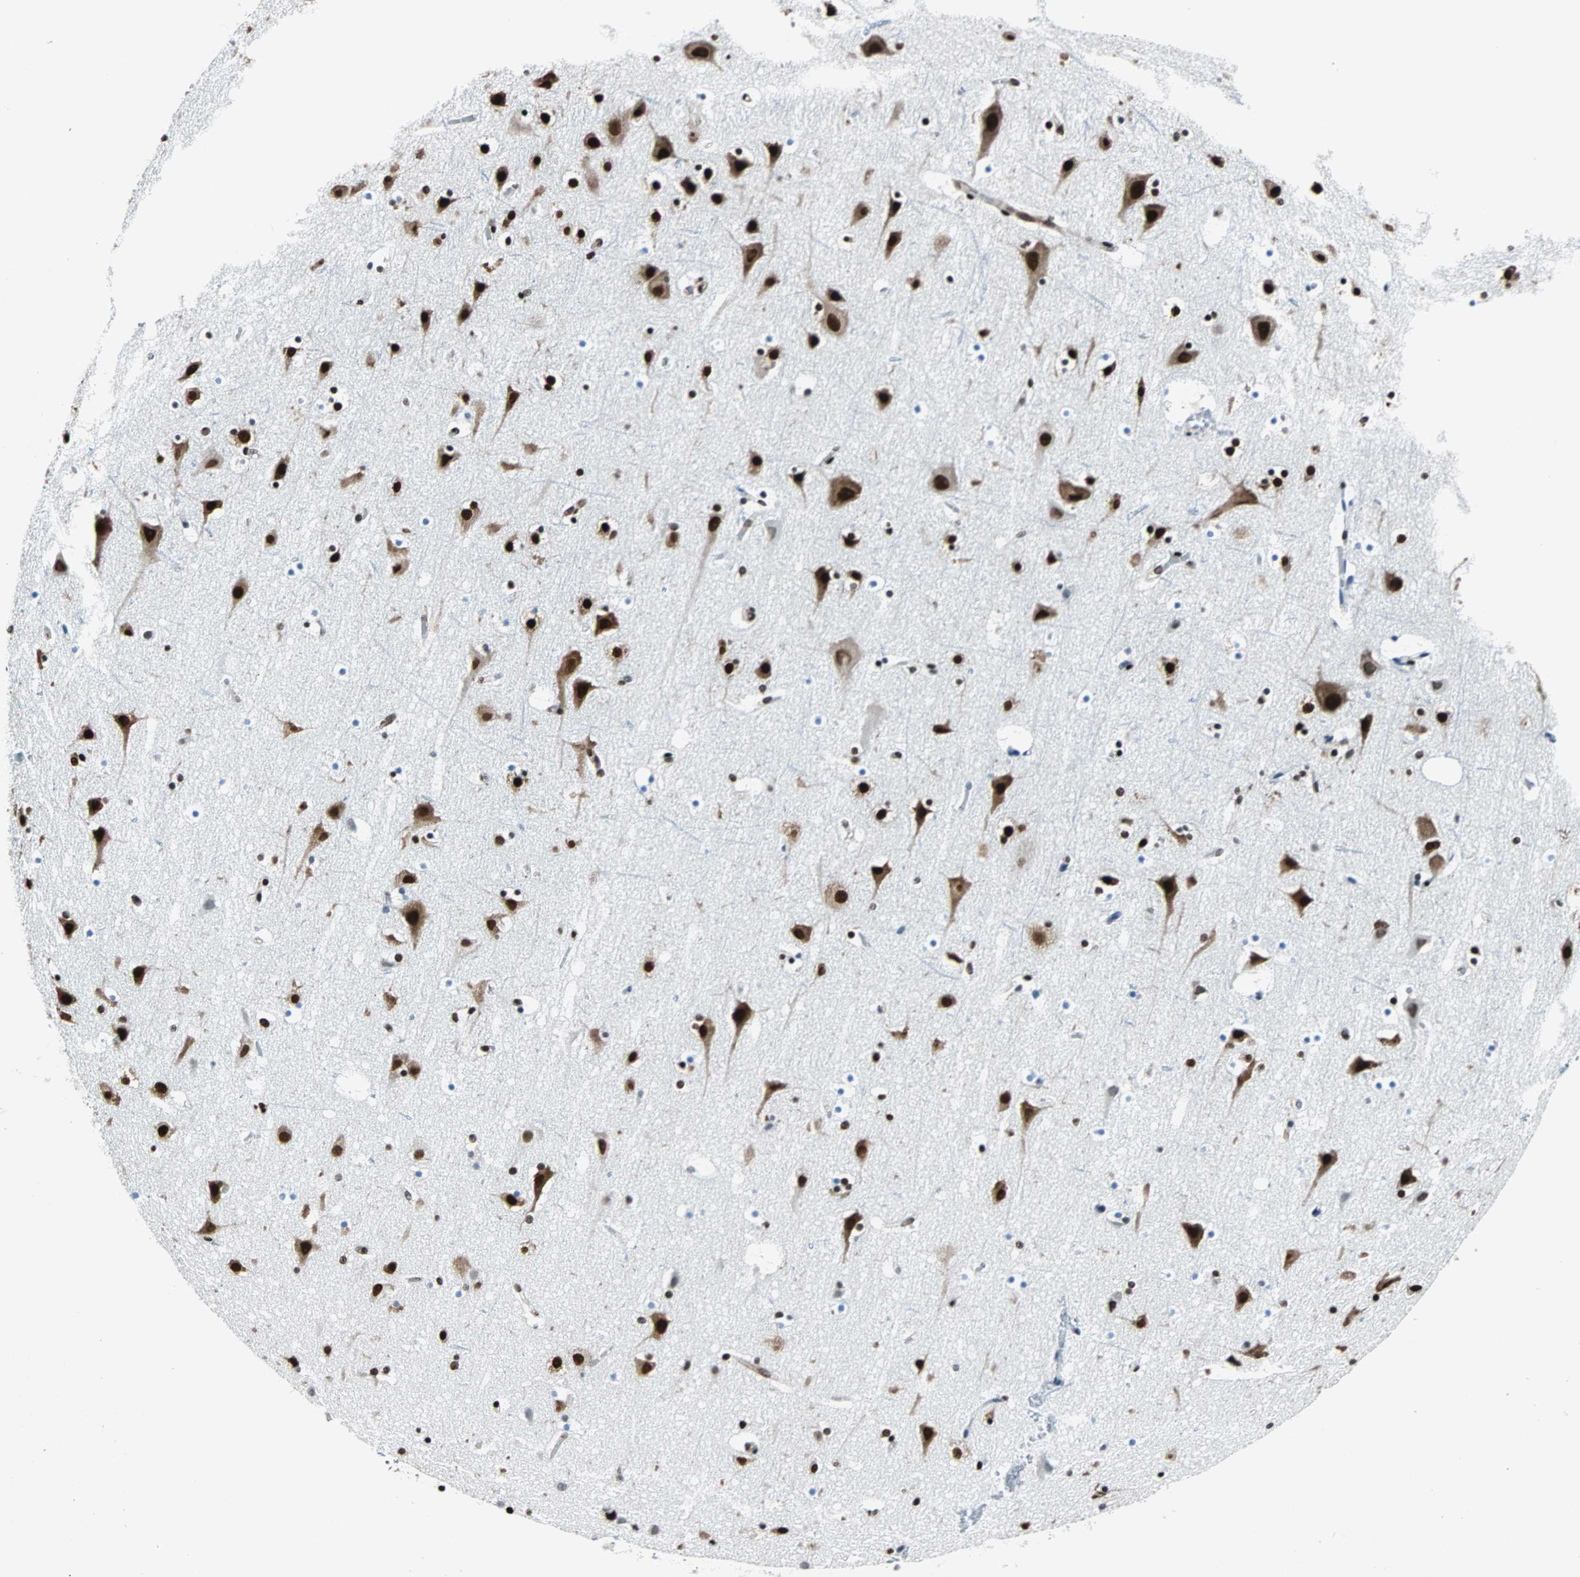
{"staining": {"intensity": "moderate", "quantity": ">75%", "location": "nuclear"}, "tissue": "cerebral cortex", "cell_type": "Endothelial cells", "image_type": "normal", "snomed": [{"axis": "morphology", "description": "Normal tissue, NOS"}, {"axis": "topography", "description": "Cerebral cortex"}], "caption": "Immunohistochemical staining of unremarkable human cerebral cortex shows medium levels of moderate nuclear positivity in about >75% of endothelial cells.", "gene": "FUBP1", "patient": {"sex": "male", "age": 45}}